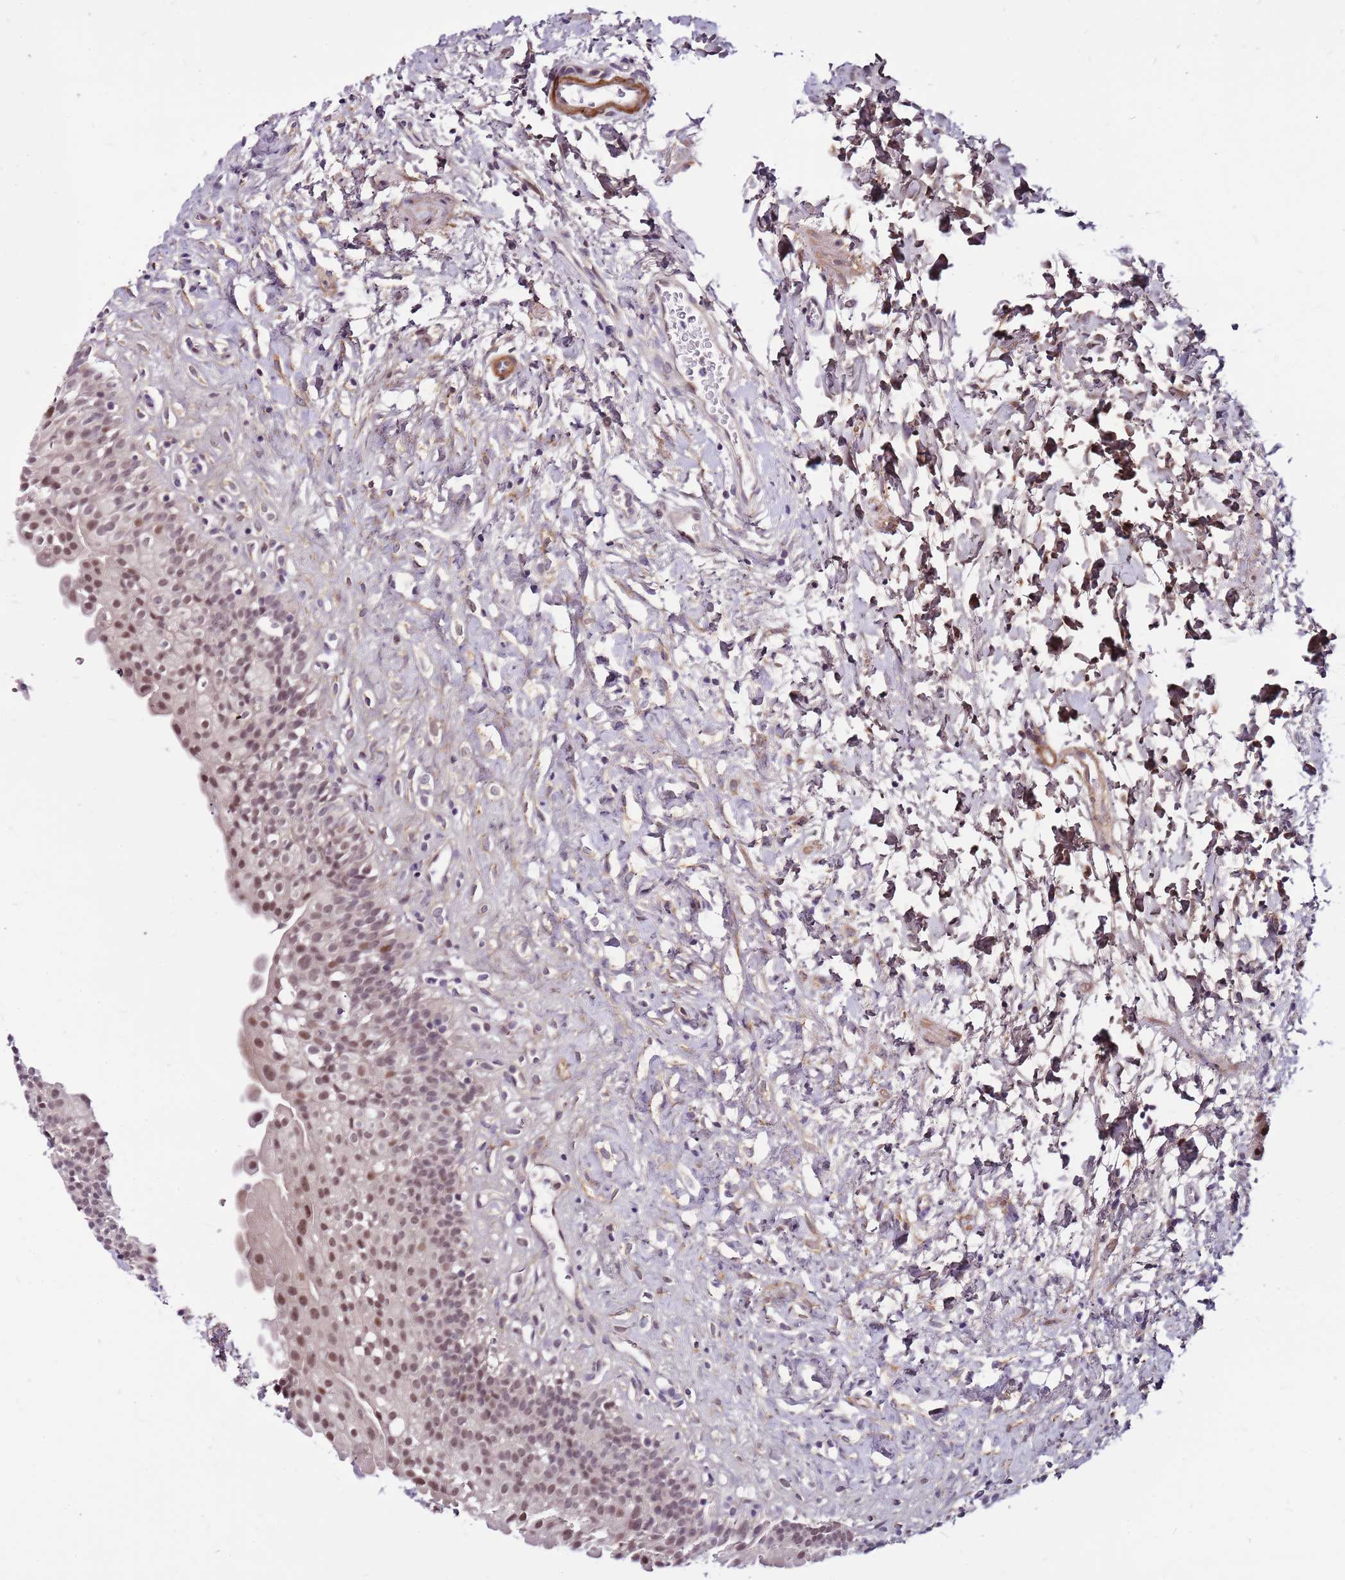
{"staining": {"intensity": "moderate", "quantity": "25%-75%", "location": "nuclear"}, "tissue": "urinary bladder", "cell_type": "Urothelial cells", "image_type": "normal", "snomed": [{"axis": "morphology", "description": "Normal tissue, NOS"}, {"axis": "topography", "description": "Urinary bladder"}], "caption": "Immunohistochemistry of unremarkable urinary bladder reveals medium levels of moderate nuclear positivity in approximately 25%-75% of urothelial cells.", "gene": "POLE3", "patient": {"sex": "male", "age": 51}}